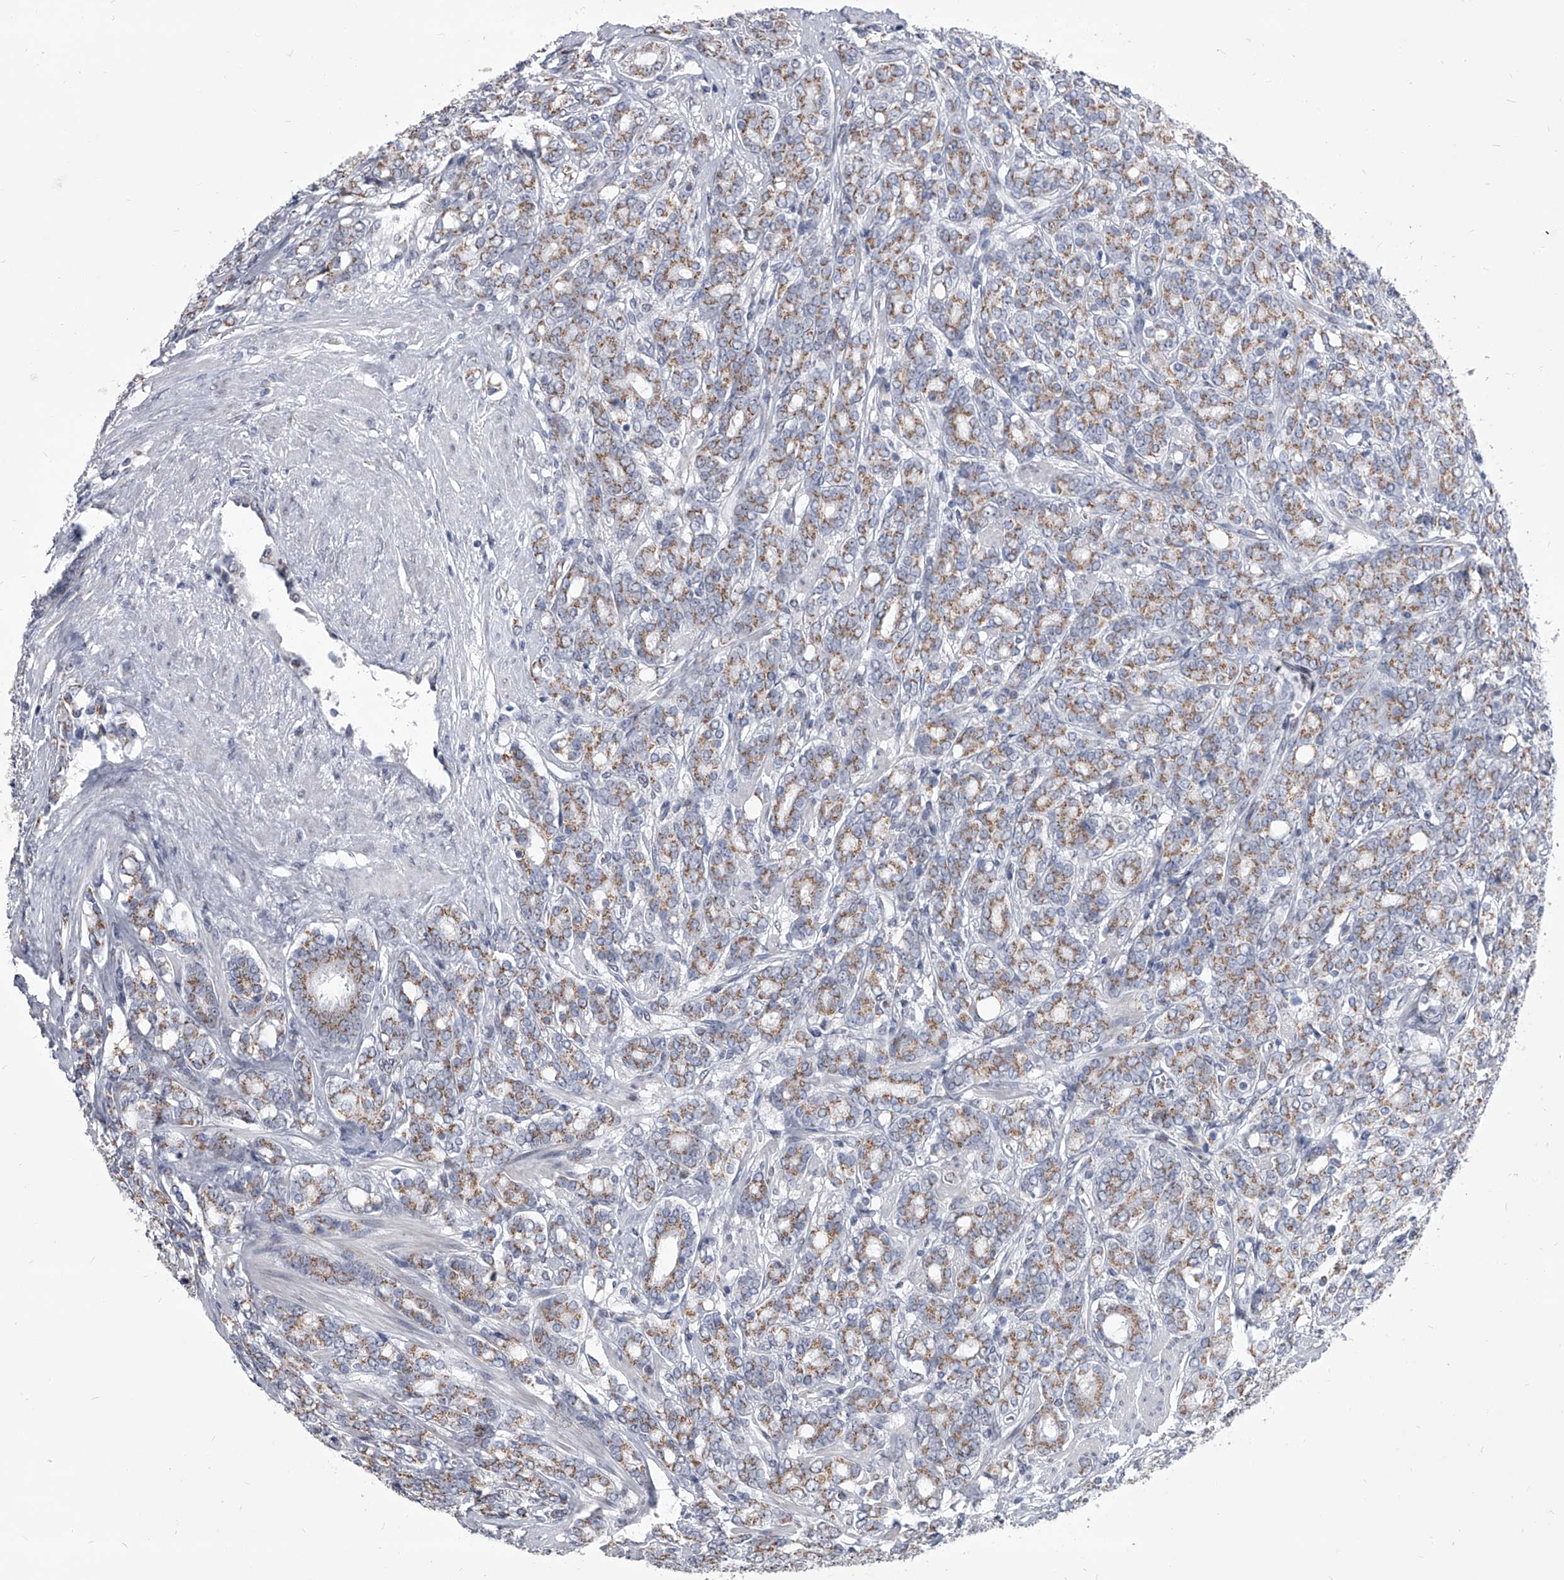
{"staining": {"intensity": "moderate", "quantity": ">75%", "location": "cytoplasmic/membranous"}, "tissue": "prostate cancer", "cell_type": "Tumor cells", "image_type": "cancer", "snomed": [{"axis": "morphology", "description": "Adenocarcinoma, High grade"}, {"axis": "topography", "description": "Prostate"}], "caption": "Prostate cancer (high-grade adenocarcinoma) stained for a protein (brown) exhibits moderate cytoplasmic/membranous positive expression in approximately >75% of tumor cells.", "gene": "EVA1C", "patient": {"sex": "male", "age": 62}}